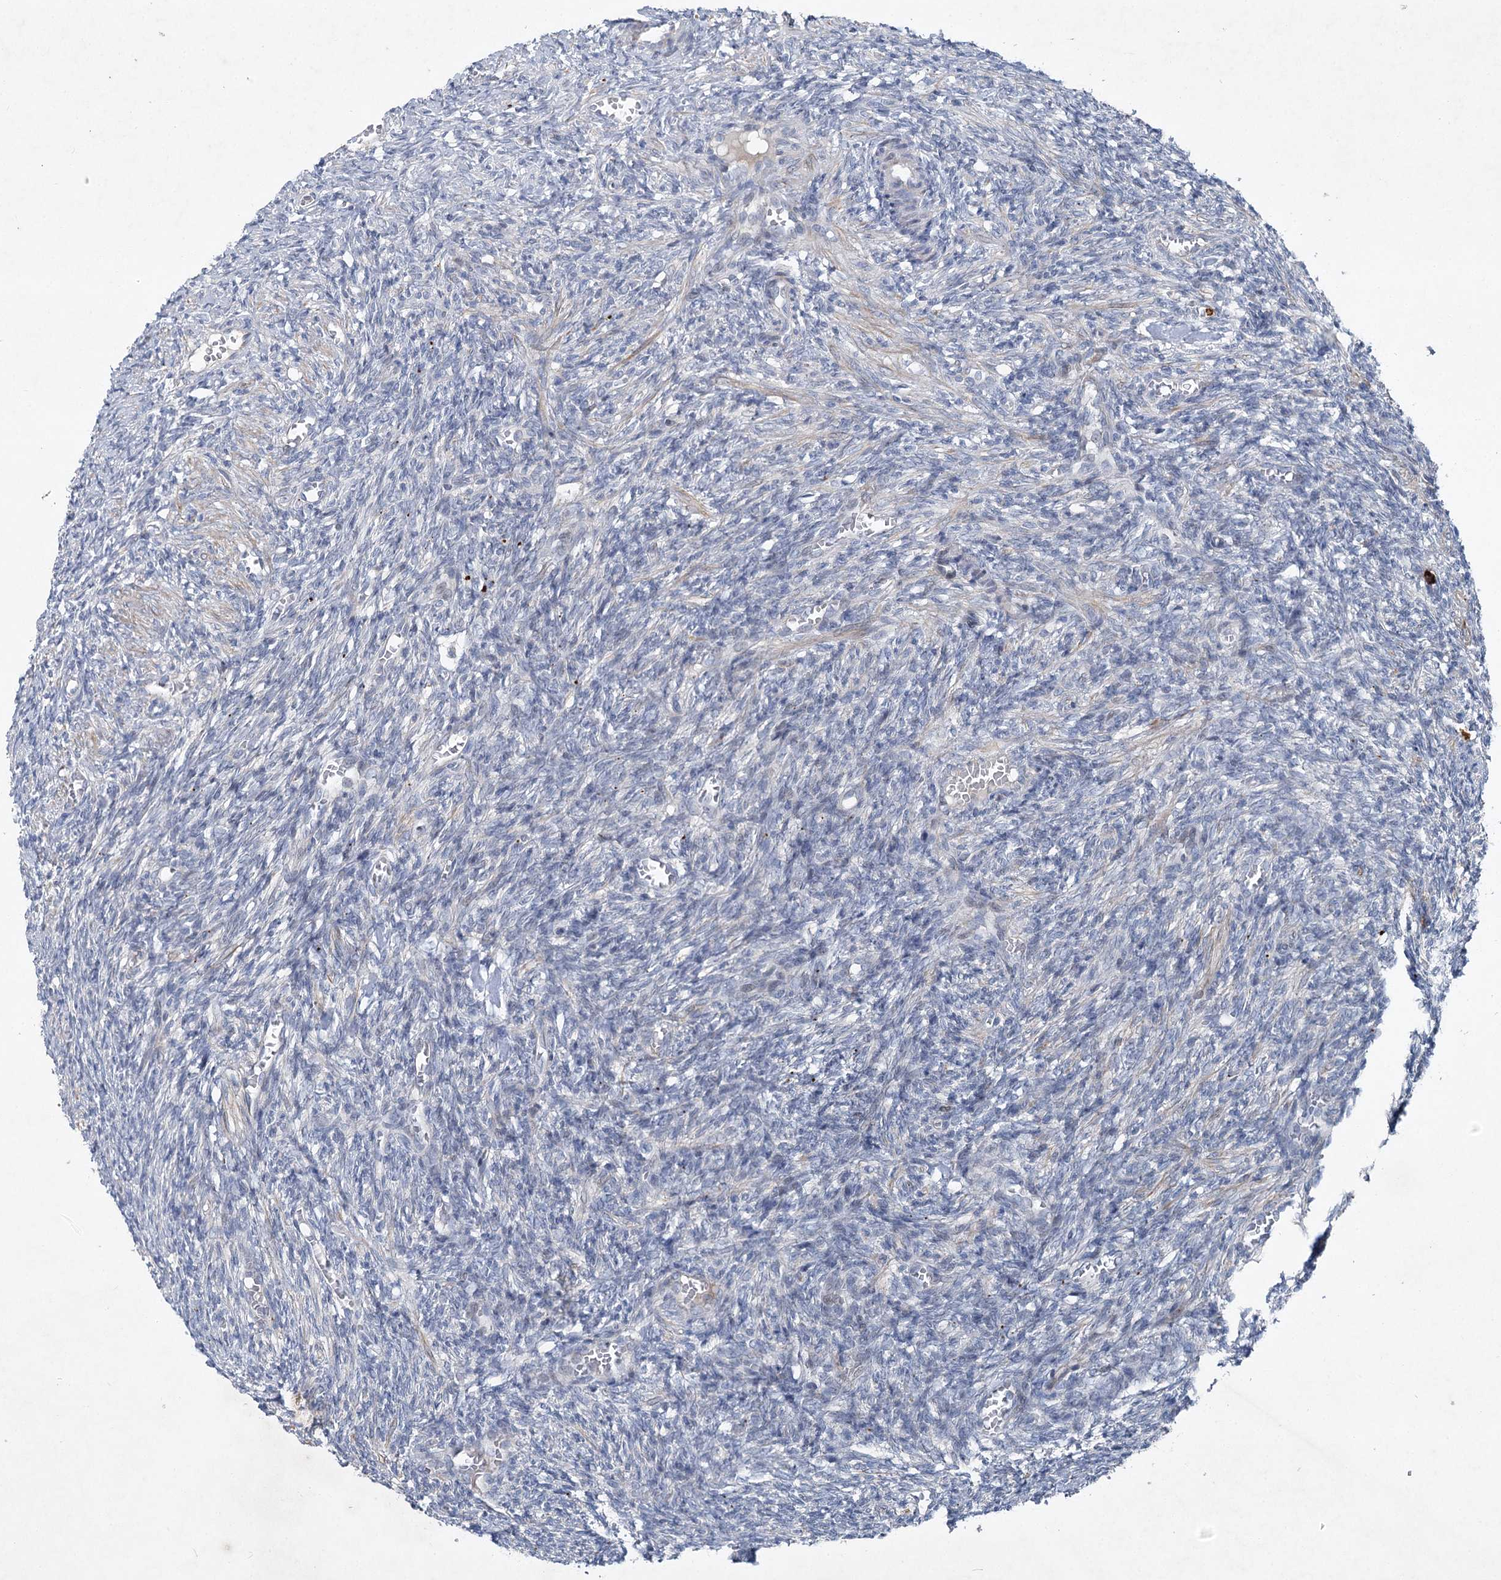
{"staining": {"intensity": "negative", "quantity": "none", "location": "none"}, "tissue": "ovary", "cell_type": "Ovarian stroma cells", "image_type": "normal", "snomed": [{"axis": "morphology", "description": "Normal tissue, NOS"}, {"axis": "topography", "description": "Ovary"}], "caption": "Immunohistochemistry (IHC) histopathology image of normal ovary stained for a protein (brown), which shows no expression in ovarian stroma cells. The staining is performed using DAB brown chromogen with nuclei counter-stained in using hematoxylin.", "gene": "ENSG00000285330", "patient": {"sex": "female", "age": 27}}